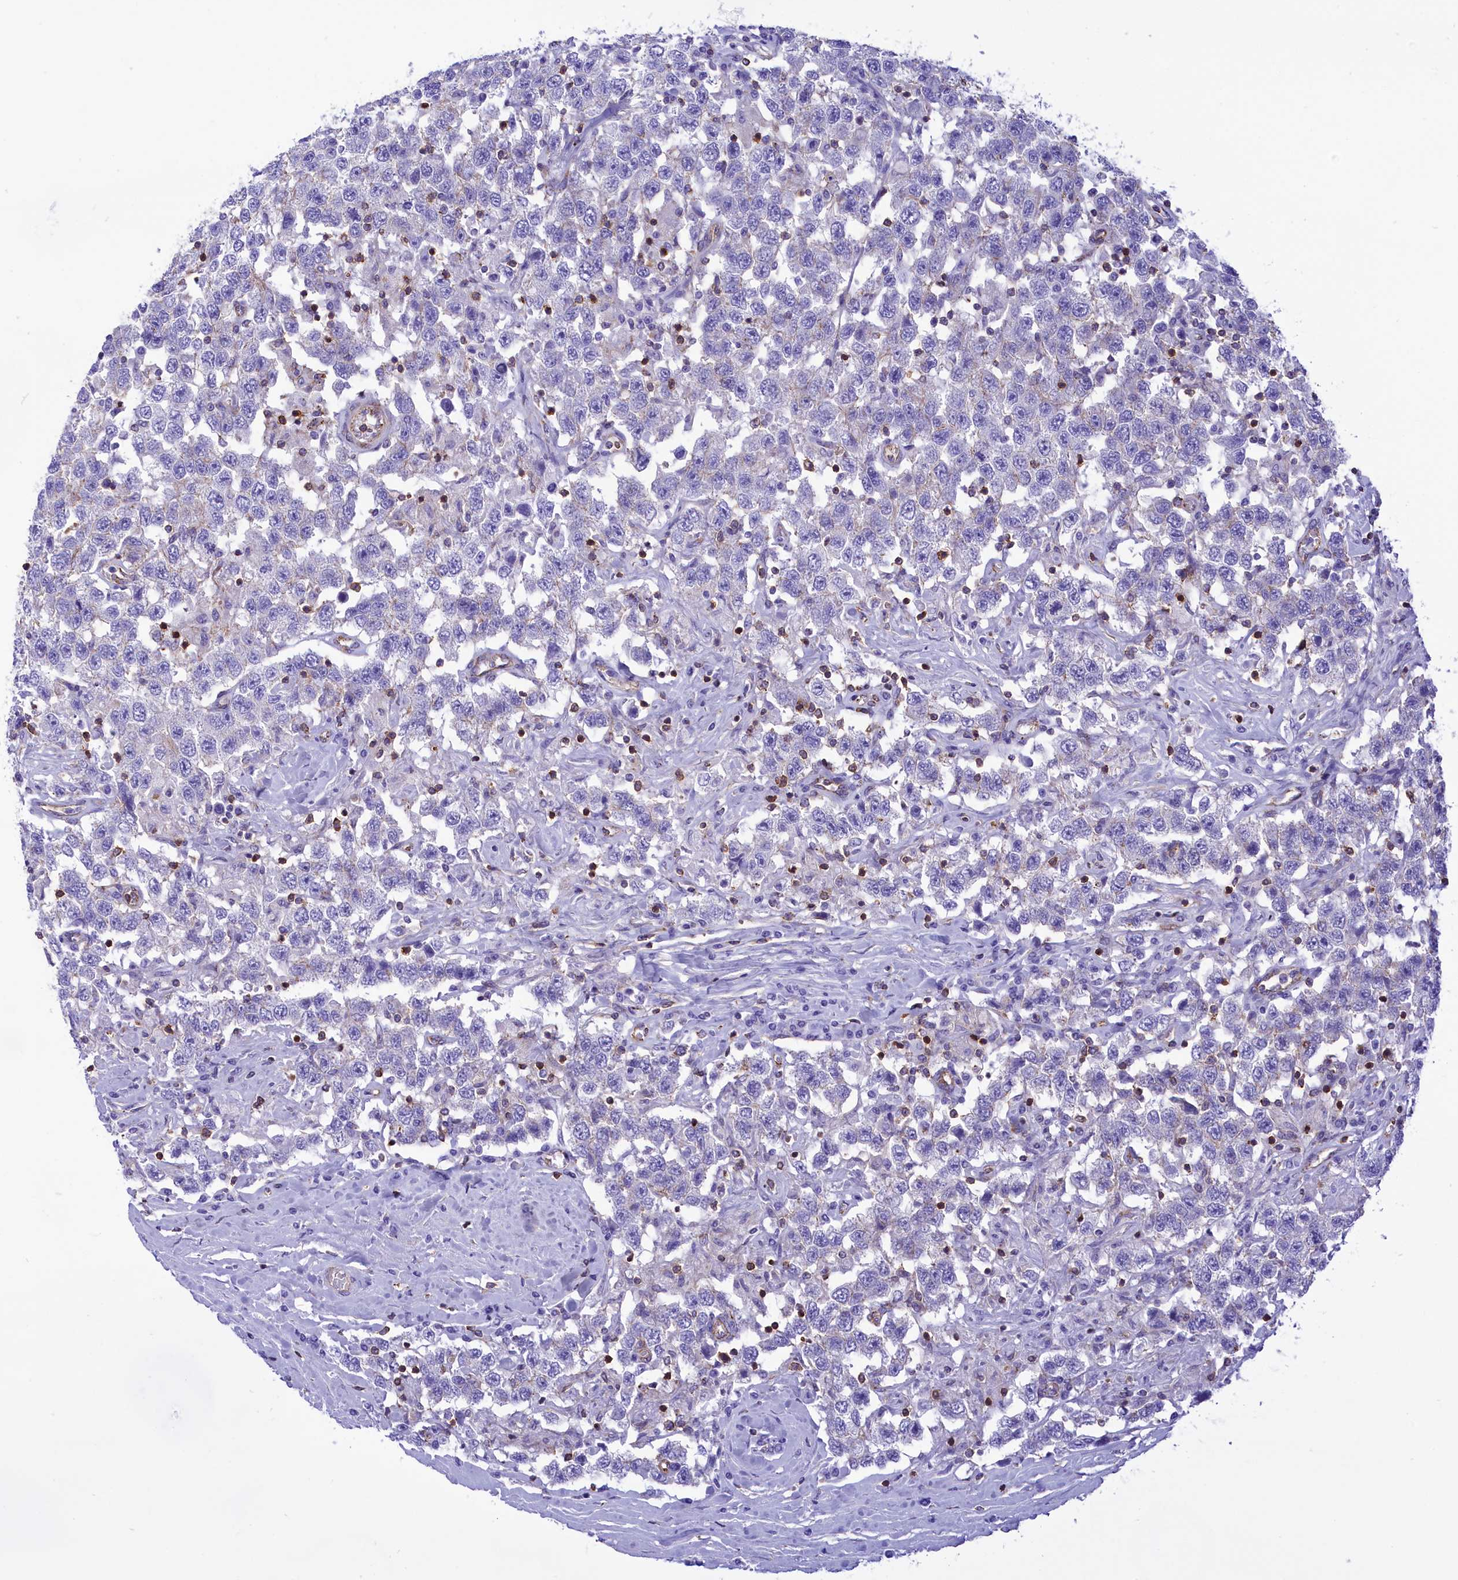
{"staining": {"intensity": "negative", "quantity": "none", "location": "none"}, "tissue": "testis cancer", "cell_type": "Tumor cells", "image_type": "cancer", "snomed": [{"axis": "morphology", "description": "Seminoma, NOS"}, {"axis": "topography", "description": "Testis"}], "caption": "The IHC histopathology image has no significant positivity in tumor cells of testis cancer (seminoma) tissue.", "gene": "SEPTIN9", "patient": {"sex": "male", "age": 41}}